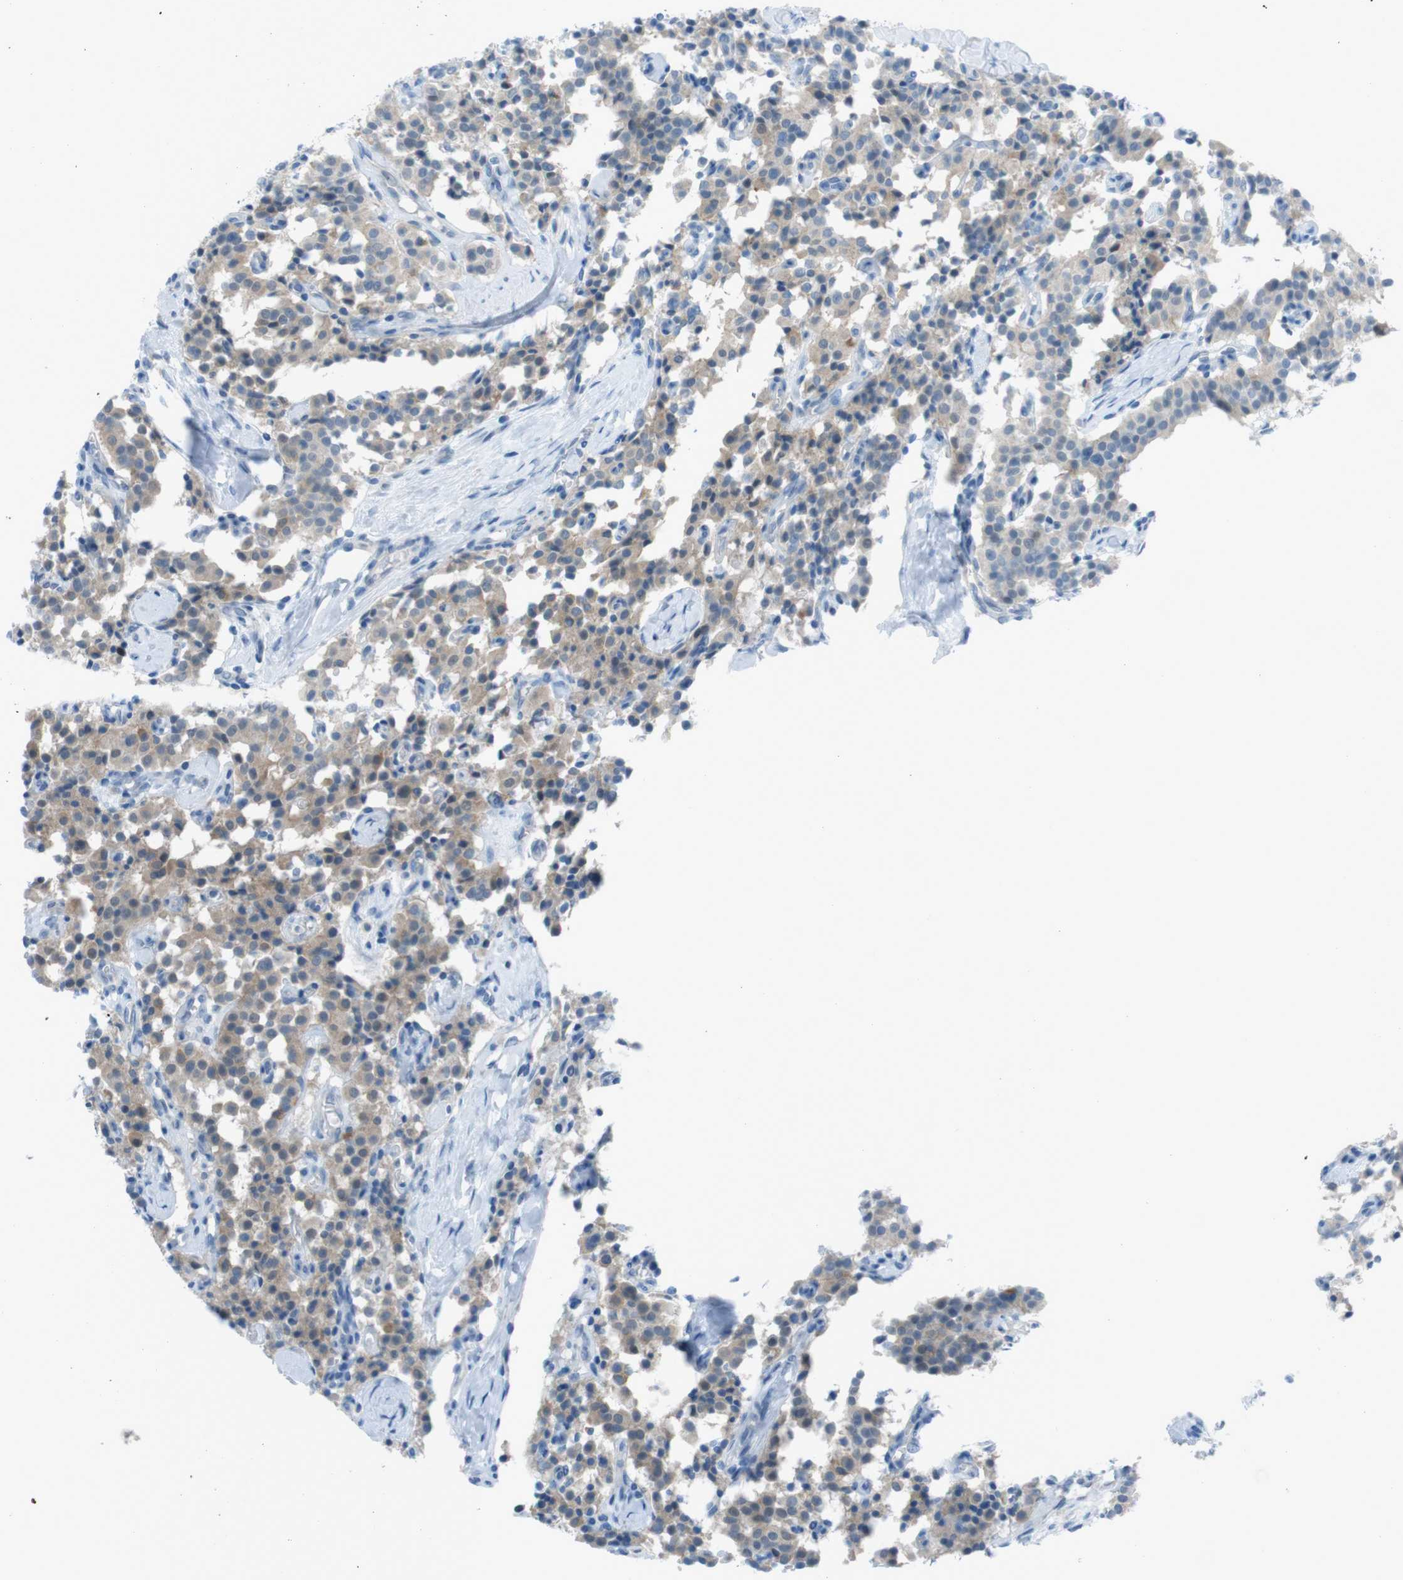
{"staining": {"intensity": "weak", "quantity": ">75%", "location": "cytoplasmic/membranous"}, "tissue": "carcinoid", "cell_type": "Tumor cells", "image_type": "cancer", "snomed": [{"axis": "morphology", "description": "Carcinoid, malignant, NOS"}, {"axis": "topography", "description": "Lung"}], "caption": "A micrograph of carcinoid stained for a protein demonstrates weak cytoplasmic/membranous brown staining in tumor cells.", "gene": "ZDHHC20", "patient": {"sex": "male", "age": 30}}